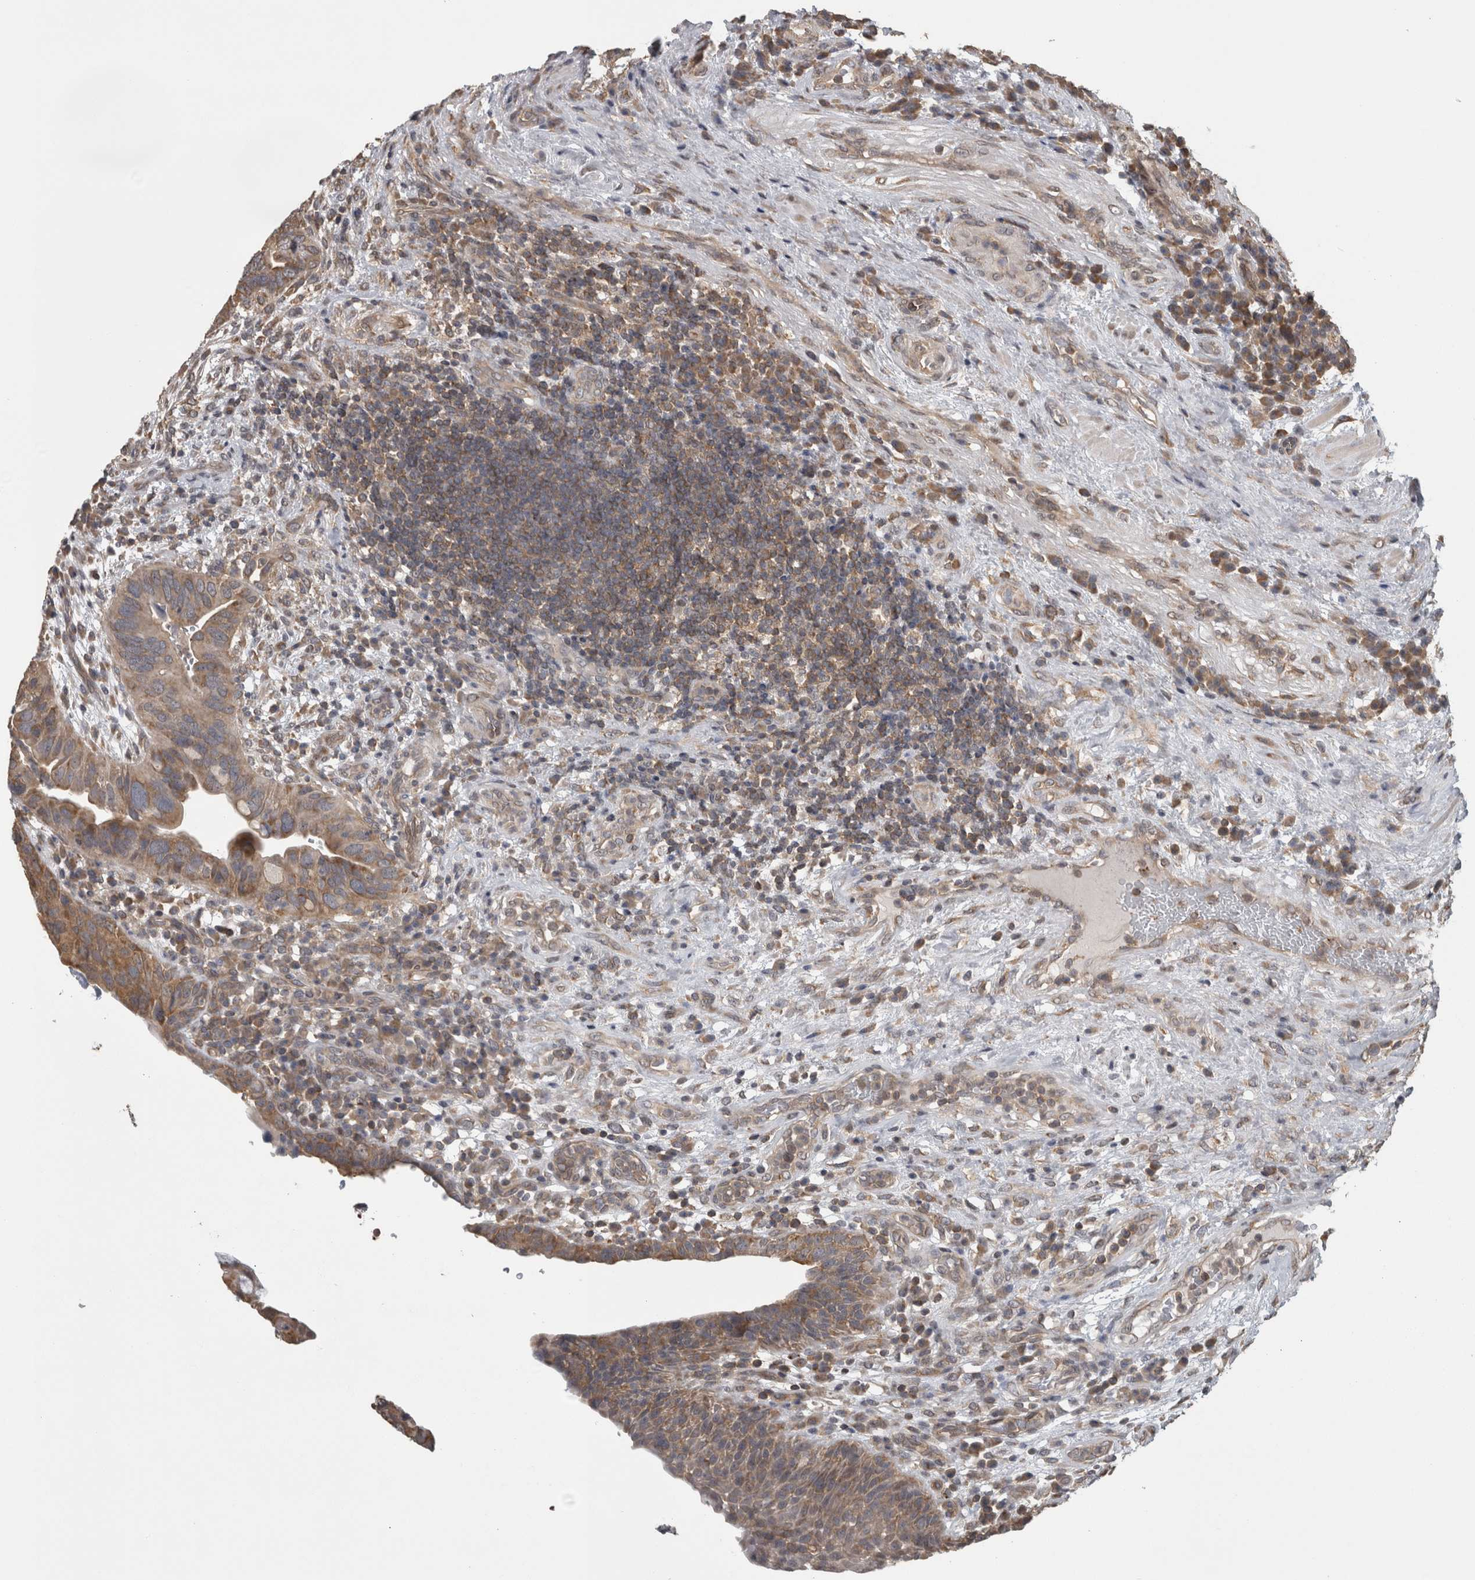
{"staining": {"intensity": "moderate", "quantity": ">75%", "location": "cytoplasmic/membranous"}, "tissue": "urothelial cancer", "cell_type": "Tumor cells", "image_type": "cancer", "snomed": [{"axis": "morphology", "description": "Urothelial carcinoma, High grade"}, {"axis": "topography", "description": "Urinary bladder"}], "caption": "A brown stain labels moderate cytoplasmic/membranous expression of a protein in human high-grade urothelial carcinoma tumor cells. The staining is performed using DAB (3,3'-diaminobenzidine) brown chromogen to label protein expression. The nuclei are counter-stained blue using hematoxylin.", "gene": "ATXN2", "patient": {"sex": "female", "age": 82}}